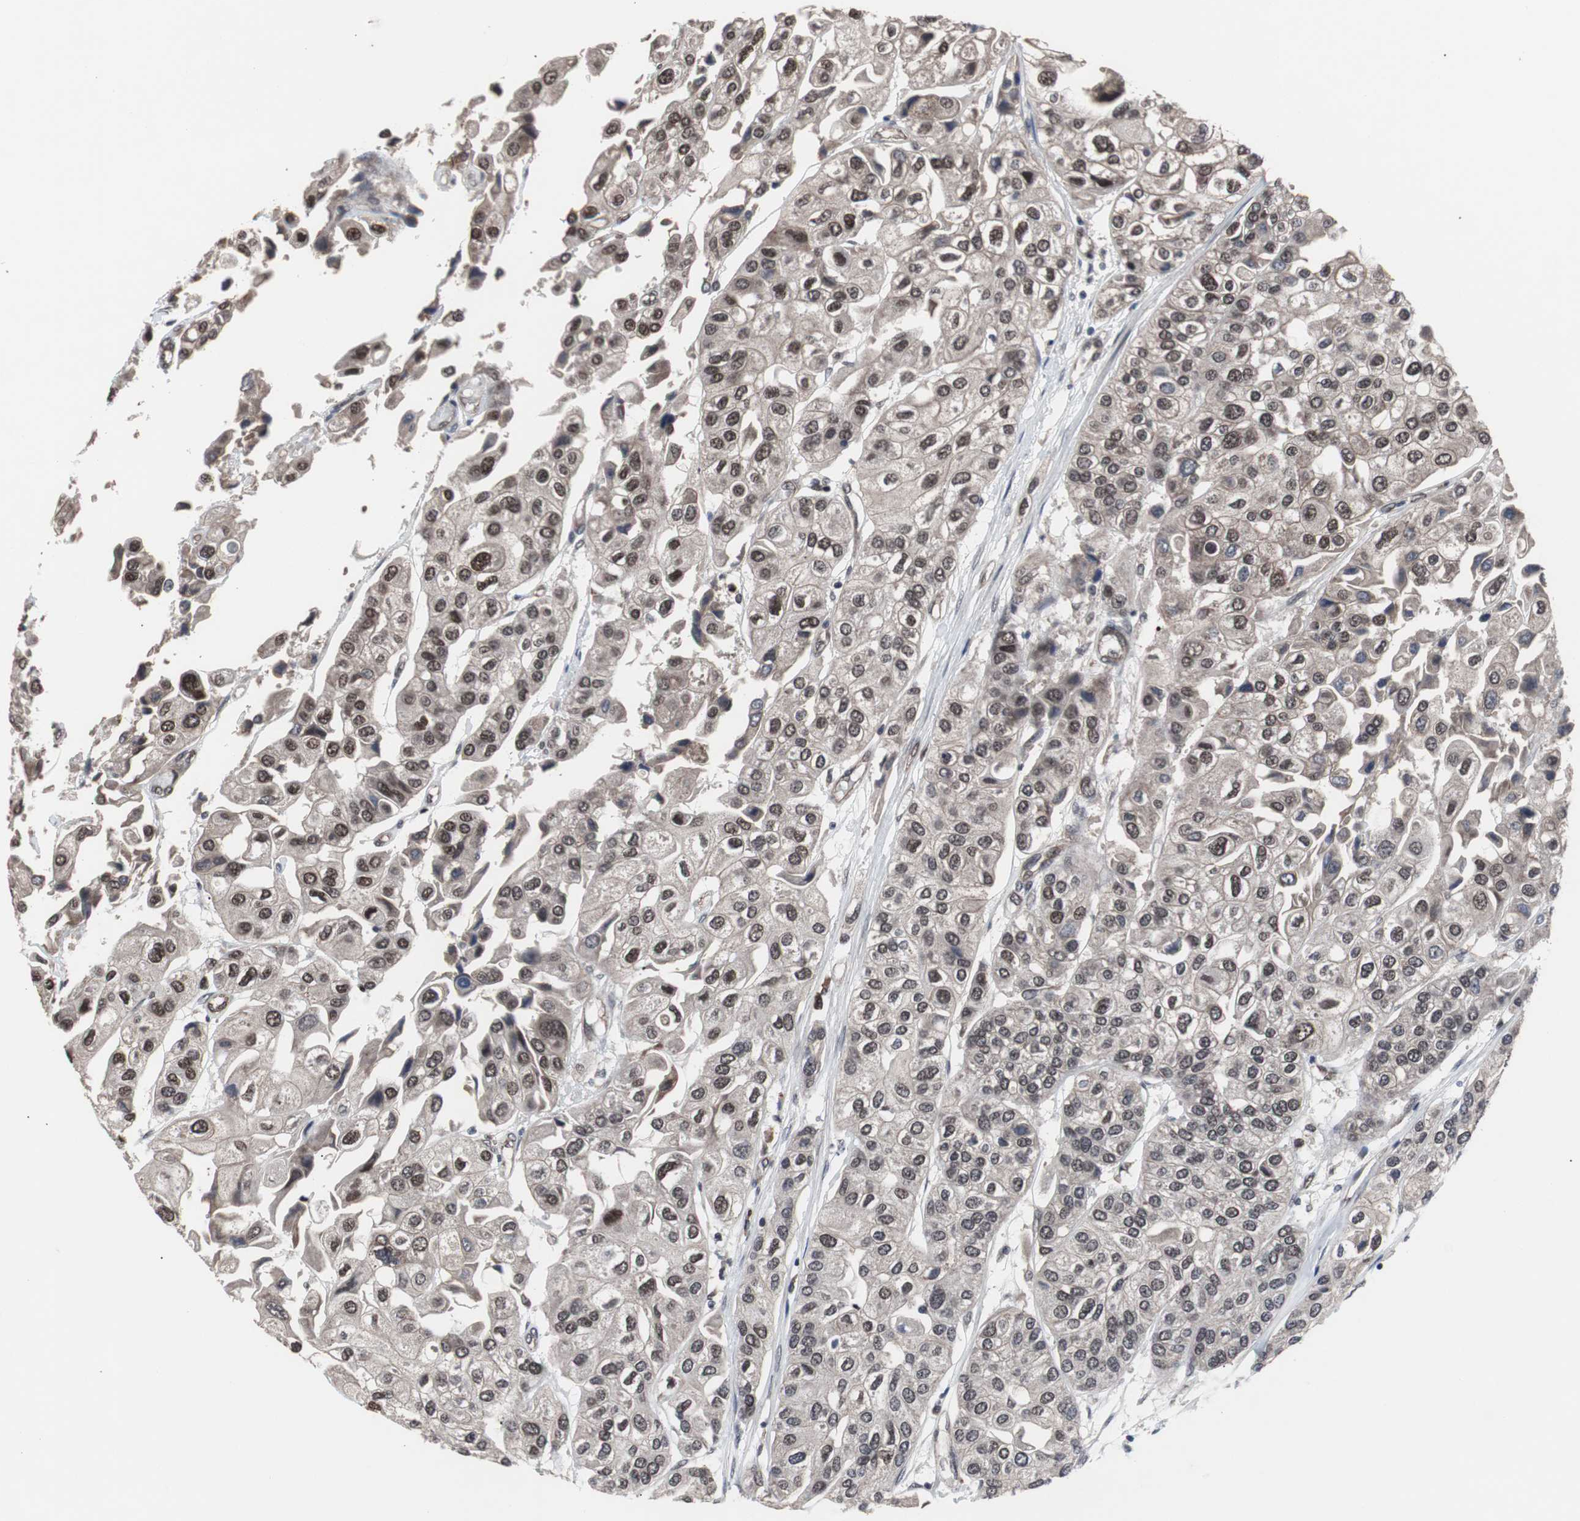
{"staining": {"intensity": "strong", "quantity": ">75%", "location": "cytoplasmic/membranous,nuclear"}, "tissue": "urothelial cancer", "cell_type": "Tumor cells", "image_type": "cancer", "snomed": [{"axis": "morphology", "description": "Urothelial carcinoma, High grade"}, {"axis": "topography", "description": "Urinary bladder"}], "caption": "Urothelial carcinoma (high-grade) tissue exhibits strong cytoplasmic/membranous and nuclear staining in approximately >75% of tumor cells, visualized by immunohistochemistry. The staining is performed using DAB brown chromogen to label protein expression. The nuclei are counter-stained blue using hematoxylin.", "gene": "GTF2F2", "patient": {"sex": "female", "age": 64}}